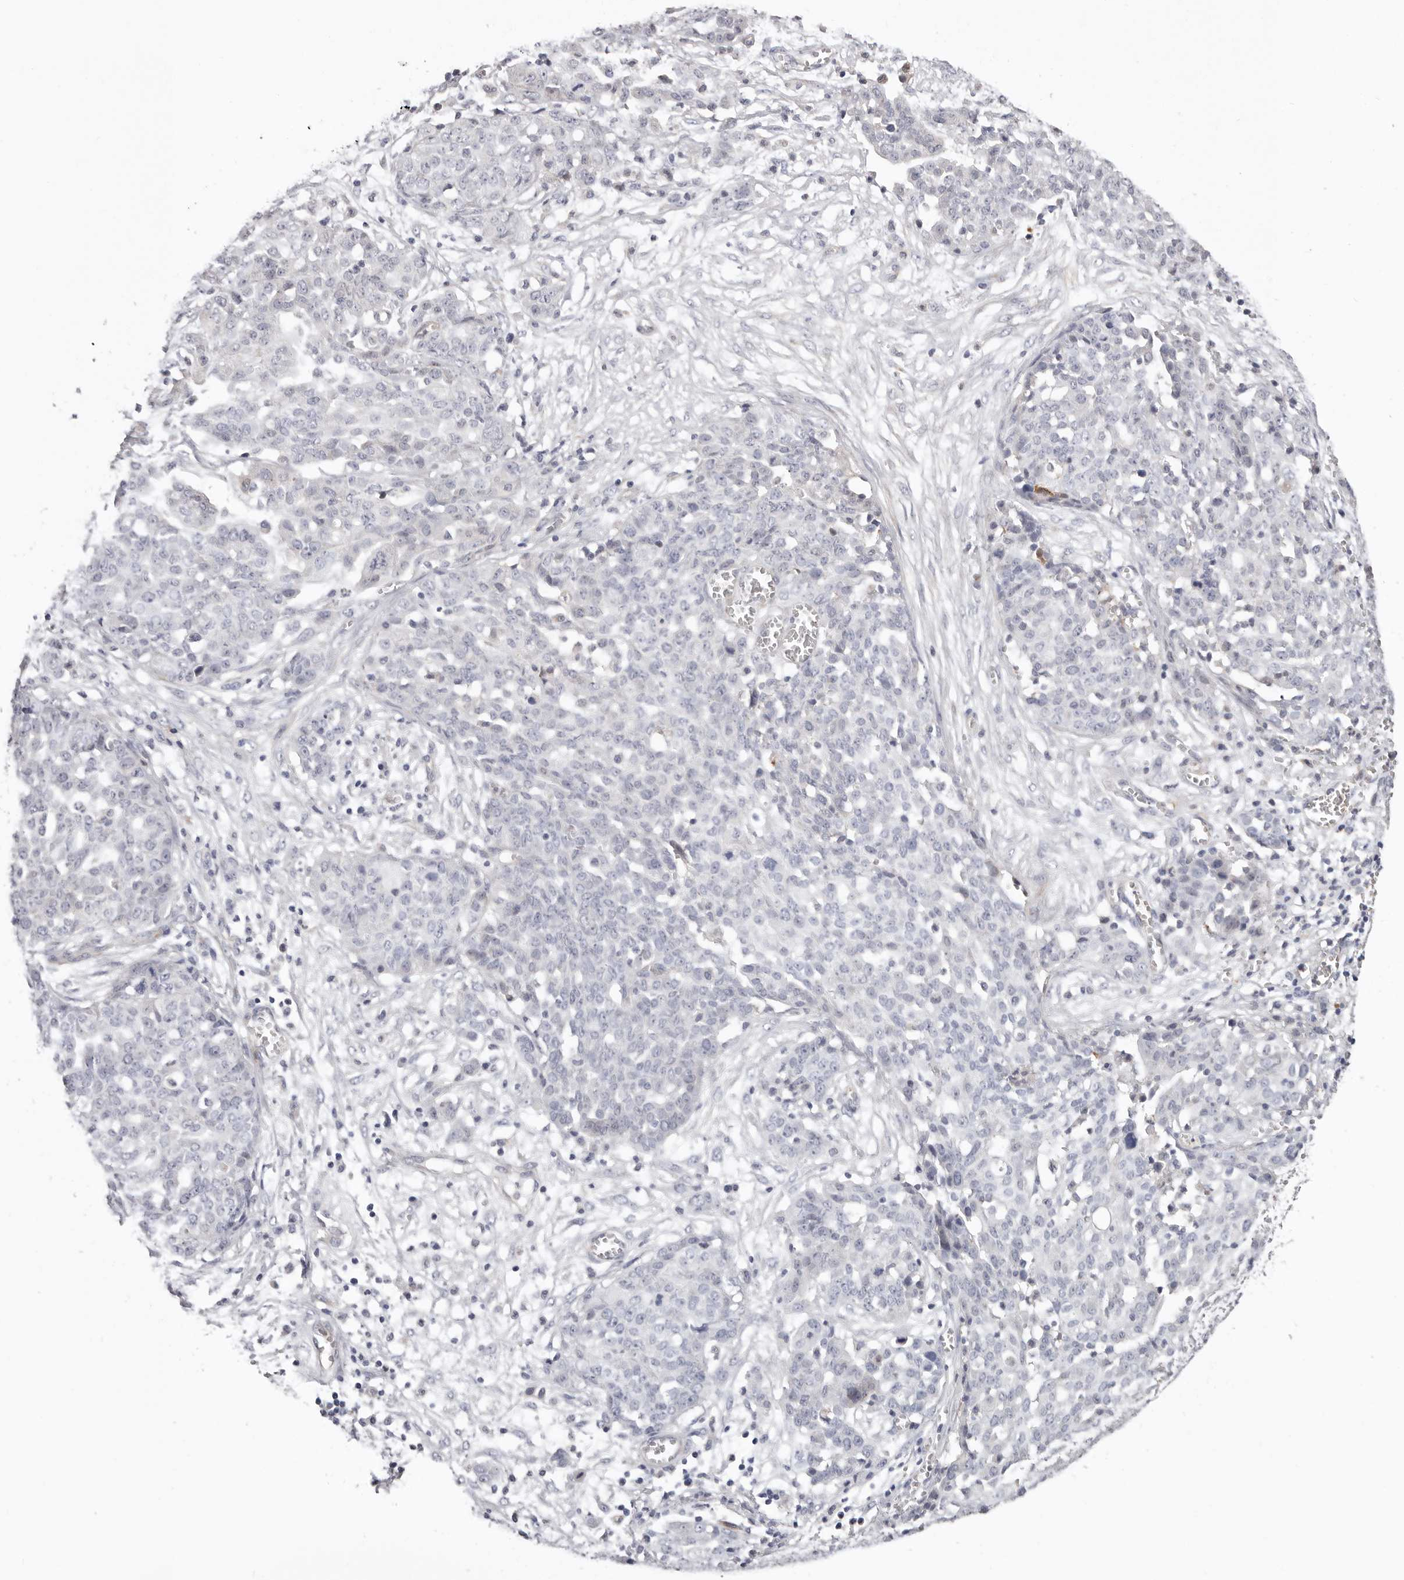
{"staining": {"intensity": "negative", "quantity": "none", "location": "none"}, "tissue": "ovarian cancer", "cell_type": "Tumor cells", "image_type": "cancer", "snomed": [{"axis": "morphology", "description": "Cystadenocarcinoma, serous, NOS"}, {"axis": "topography", "description": "Soft tissue"}, {"axis": "topography", "description": "Ovary"}], "caption": "The micrograph exhibits no significant expression in tumor cells of ovarian cancer (serous cystadenocarcinoma). (IHC, brightfield microscopy, high magnification).", "gene": "PKDCC", "patient": {"sex": "female", "age": 57}}